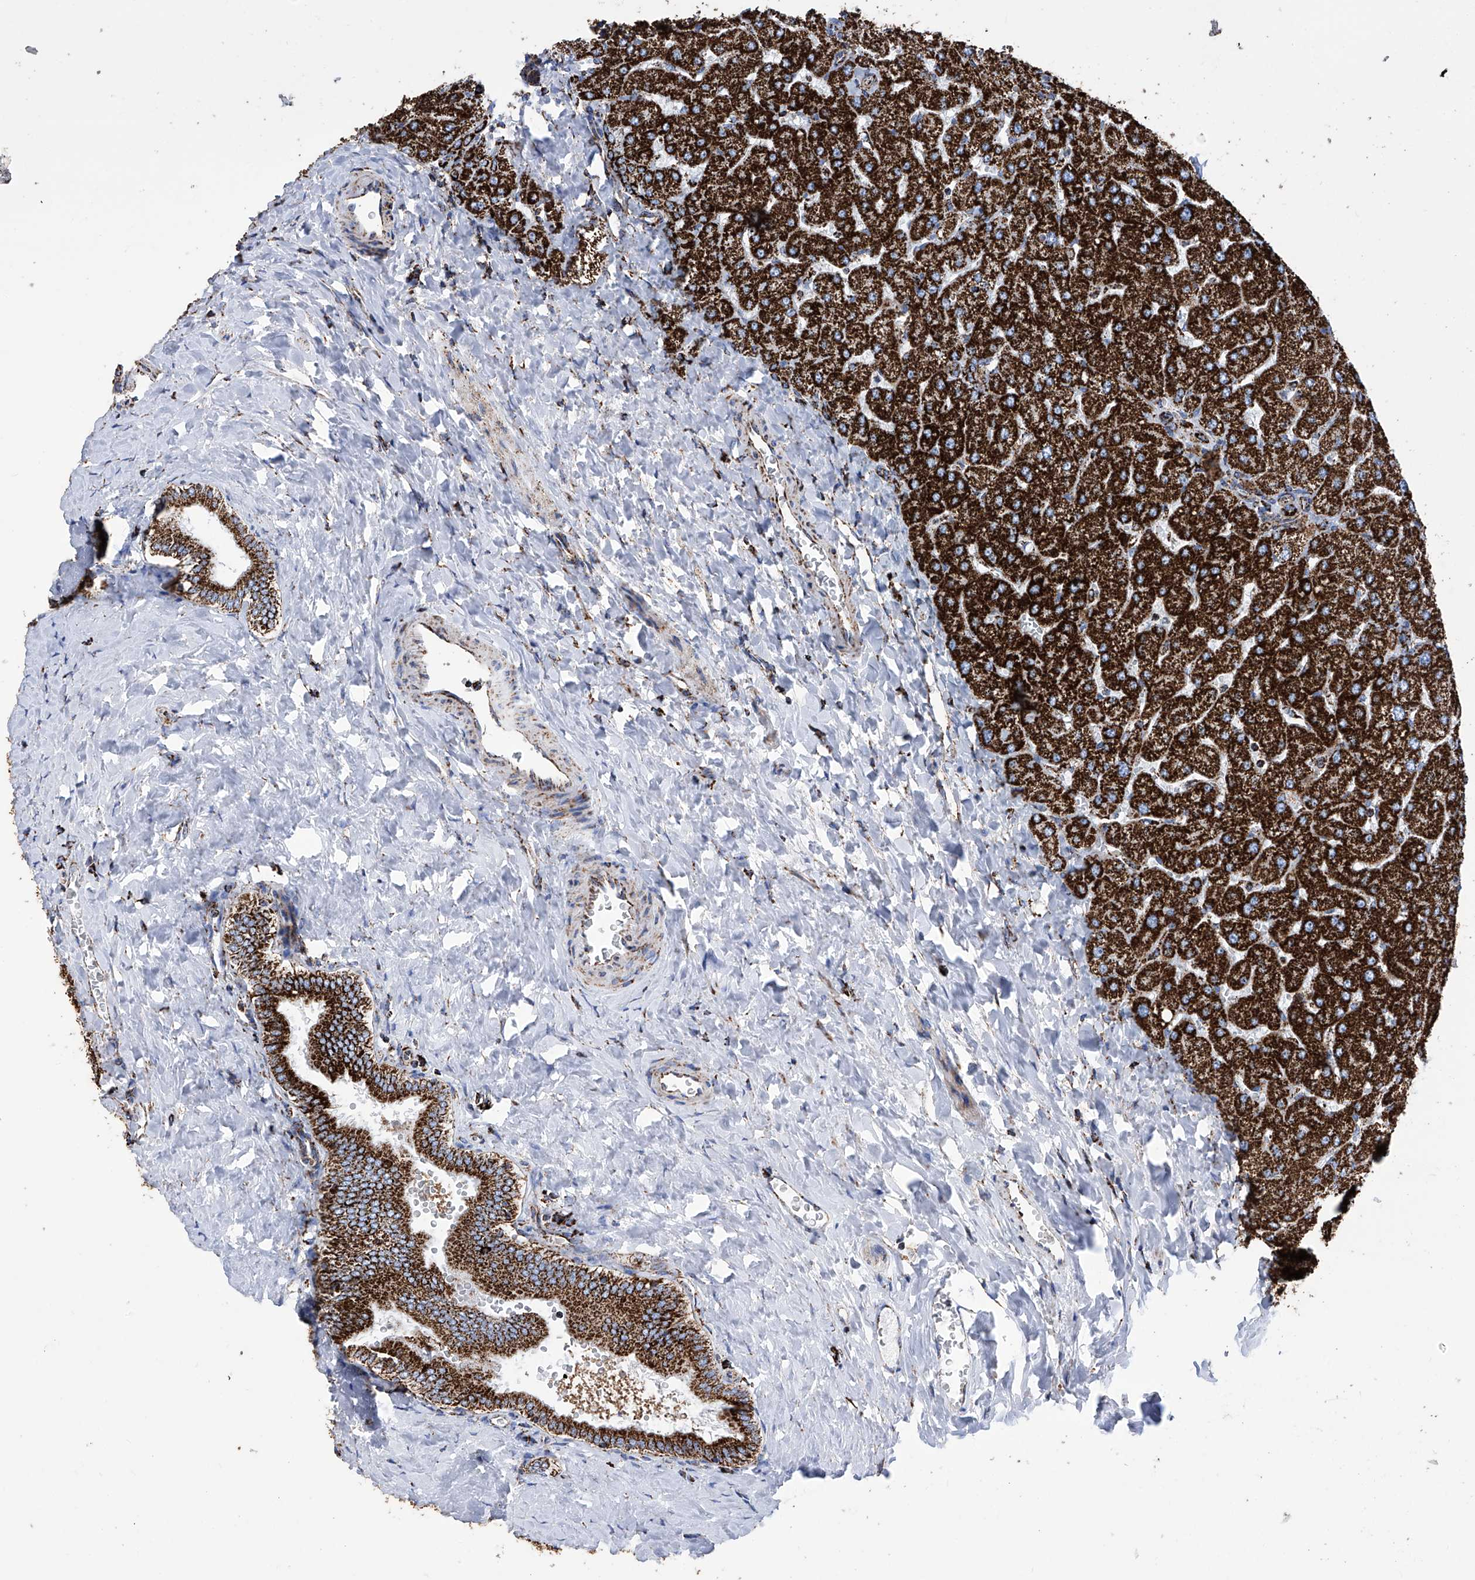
{"staining": {"intensity": "strong", "quantity": ">75%", "location": "cytoplasmic/membranous"}, "tissue": "liver", "cell_type": "Cholangiocytes", "image_type": "normal", "snomed": [{"axis": "morphology", "description": "Normal tissue, NOS"}, {"axis": "topography", "description": "Liver"}], "caption": "Immunohistochemical staining of unremarkable liver demonstrates >75% levels of strong cytoplasmic/membranous protein staining in about >75% of cholangiocytes.", "gene": "ATP5PF", "patient": {"sex": "male", "age": 55}}